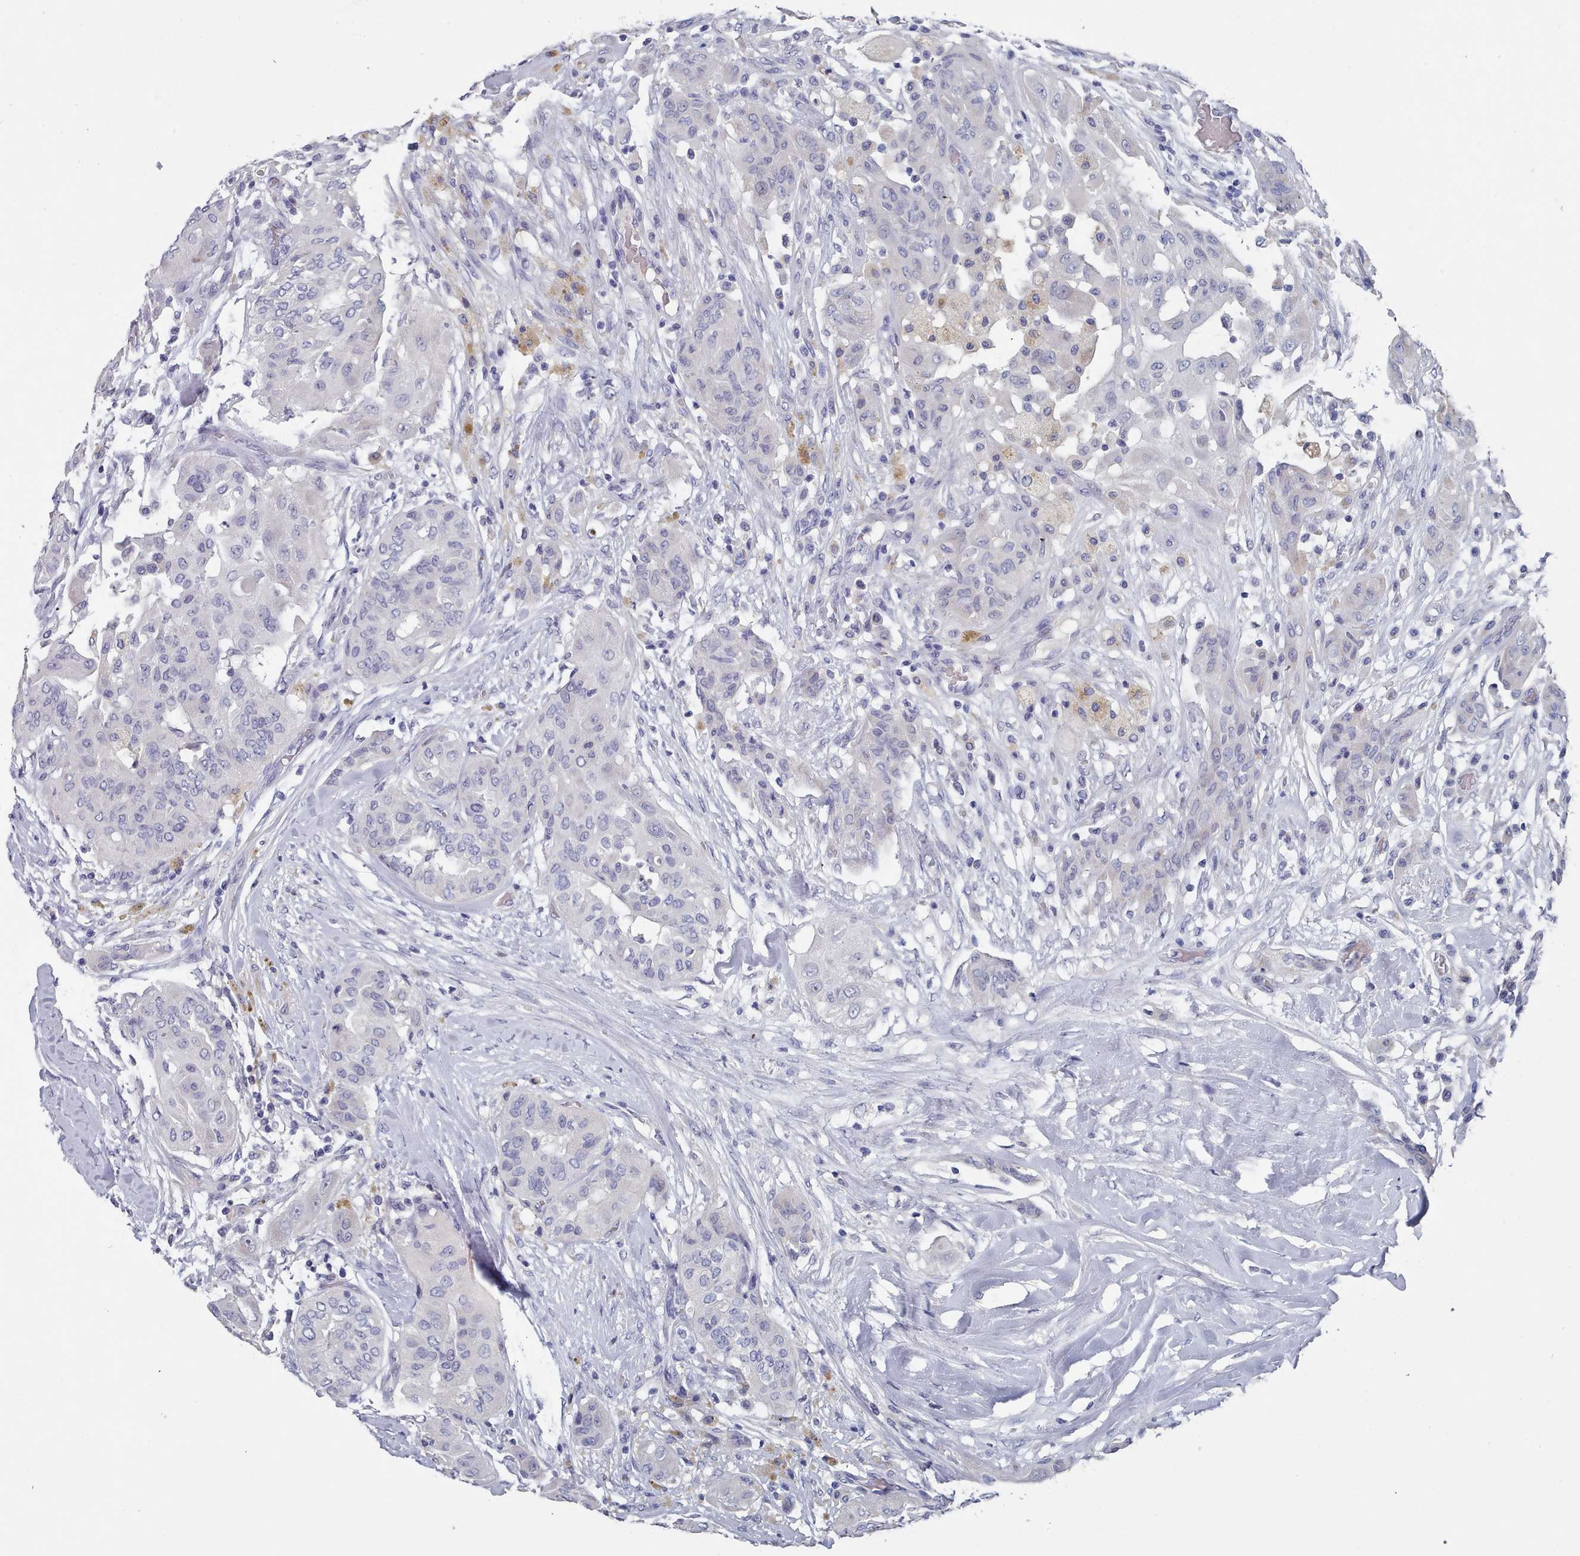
{"staining": {"intensity": "negative", "quantity": "none", "location": "none"}, "tissue": "thyroid cancer", "cell_type": "Tumor cells", "image_type": "cancer", "snomed": [{"axis": "morphology", "description": "Papillary adenocarcinoma, NOS"}, {"axis": "topography", "description": "Thyroid gland"}], "caption": "Immunohistochemistry (IHC) of human thyroid papillary adenocarcinoma reveals no positivity in tumor cells.", "gene": "ACAD11", "patient": {"sex": "female", "age": 59}}